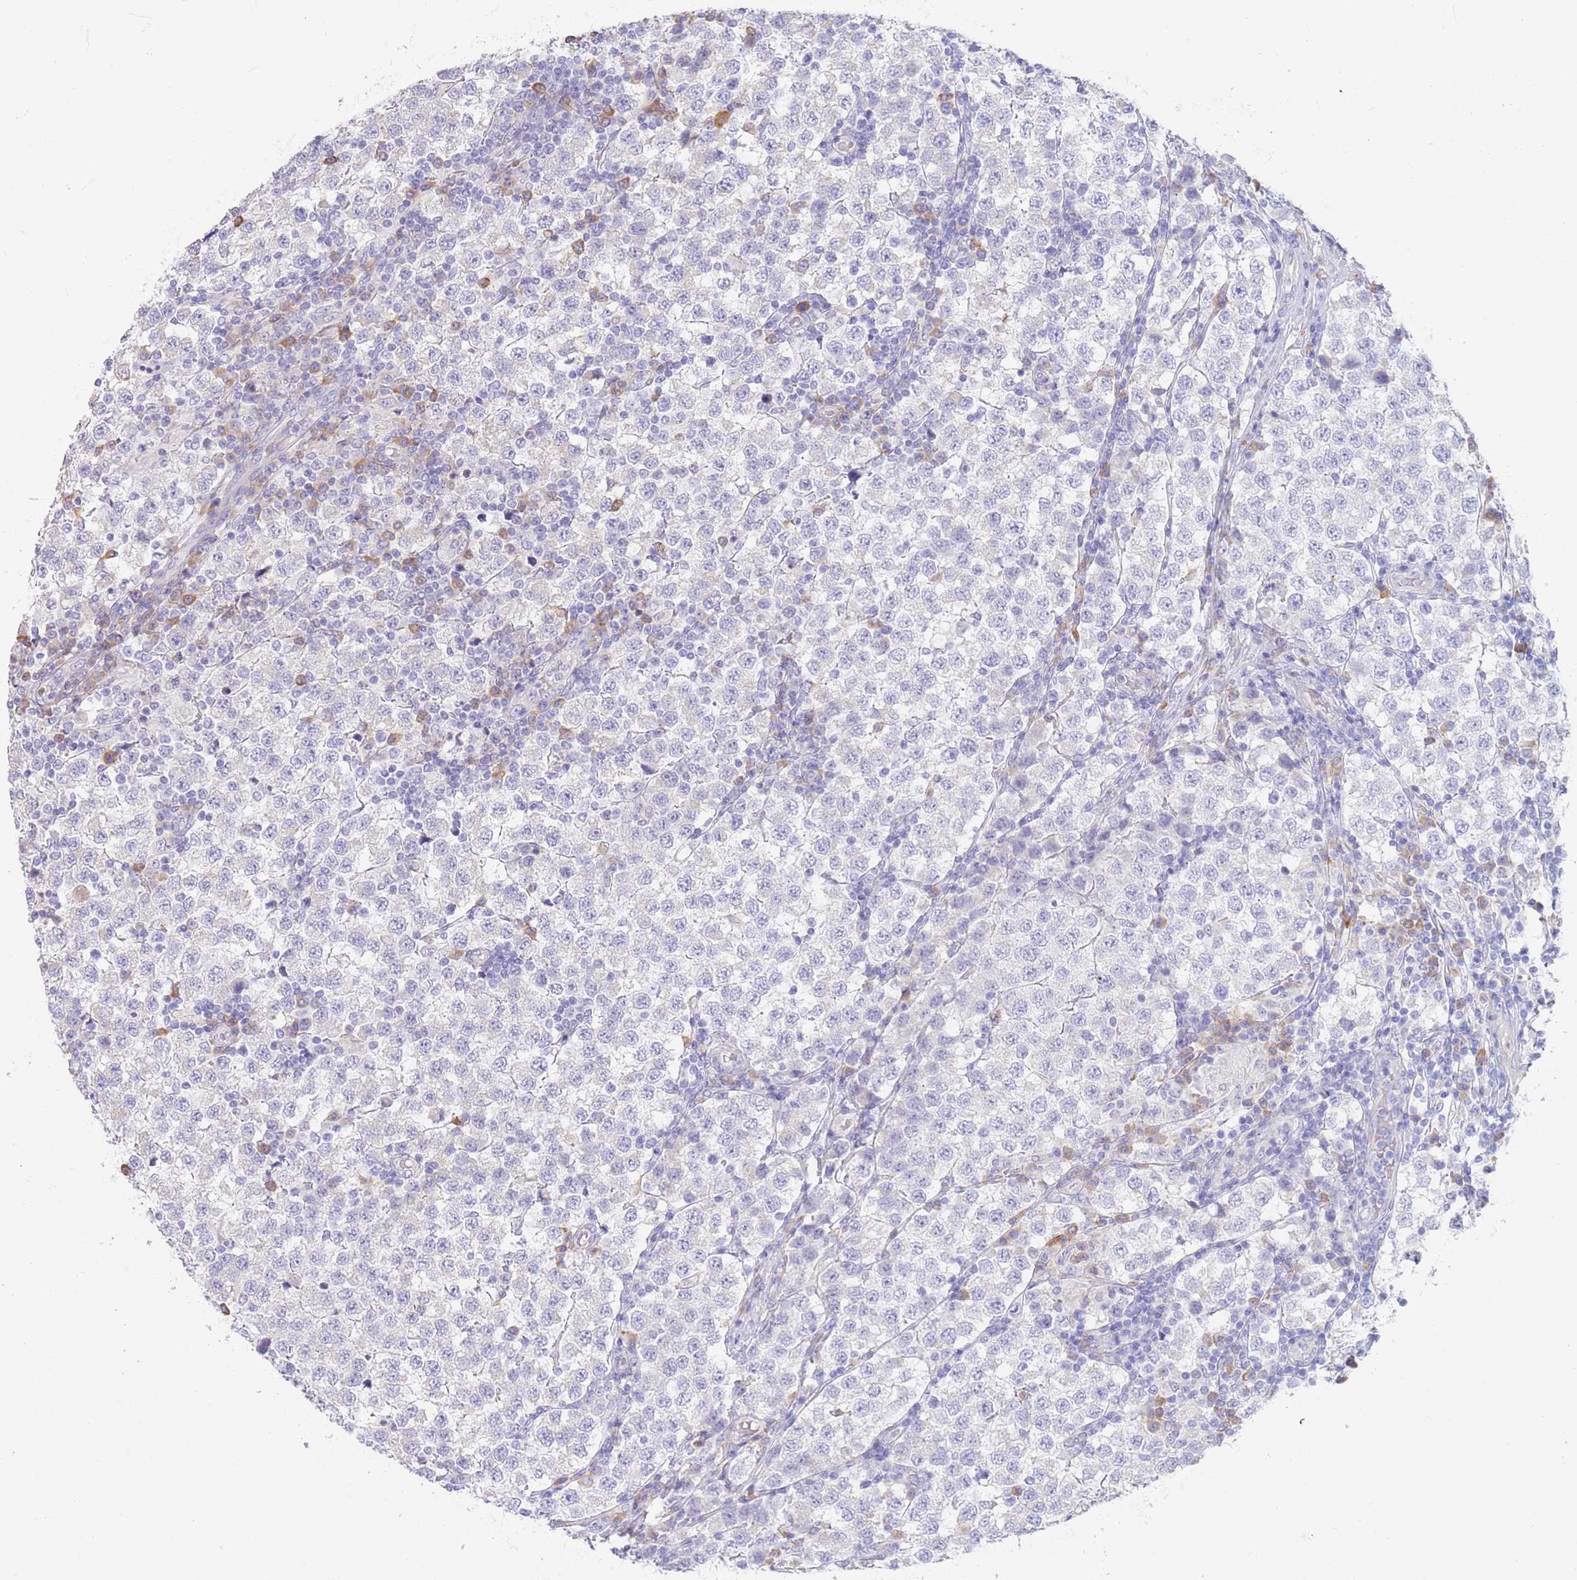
{"staining": {"intensity": "negative", "quantity": "none", "location": "none"}, "tissue": "testis cancer", "cell_type": "Tumor cells", "image_type": "cancer", "snomed": [{"axis": "morphology", "description": "Seminoma, NOS"}, {"axis": "topography", "description": "Testis"}], "caption": "Testis cancer was stained to show a protein in brown. There is no significant staining in tumor cells.", "gene": "CCDC149", "patient": {"sex": "male", "age": 34}}